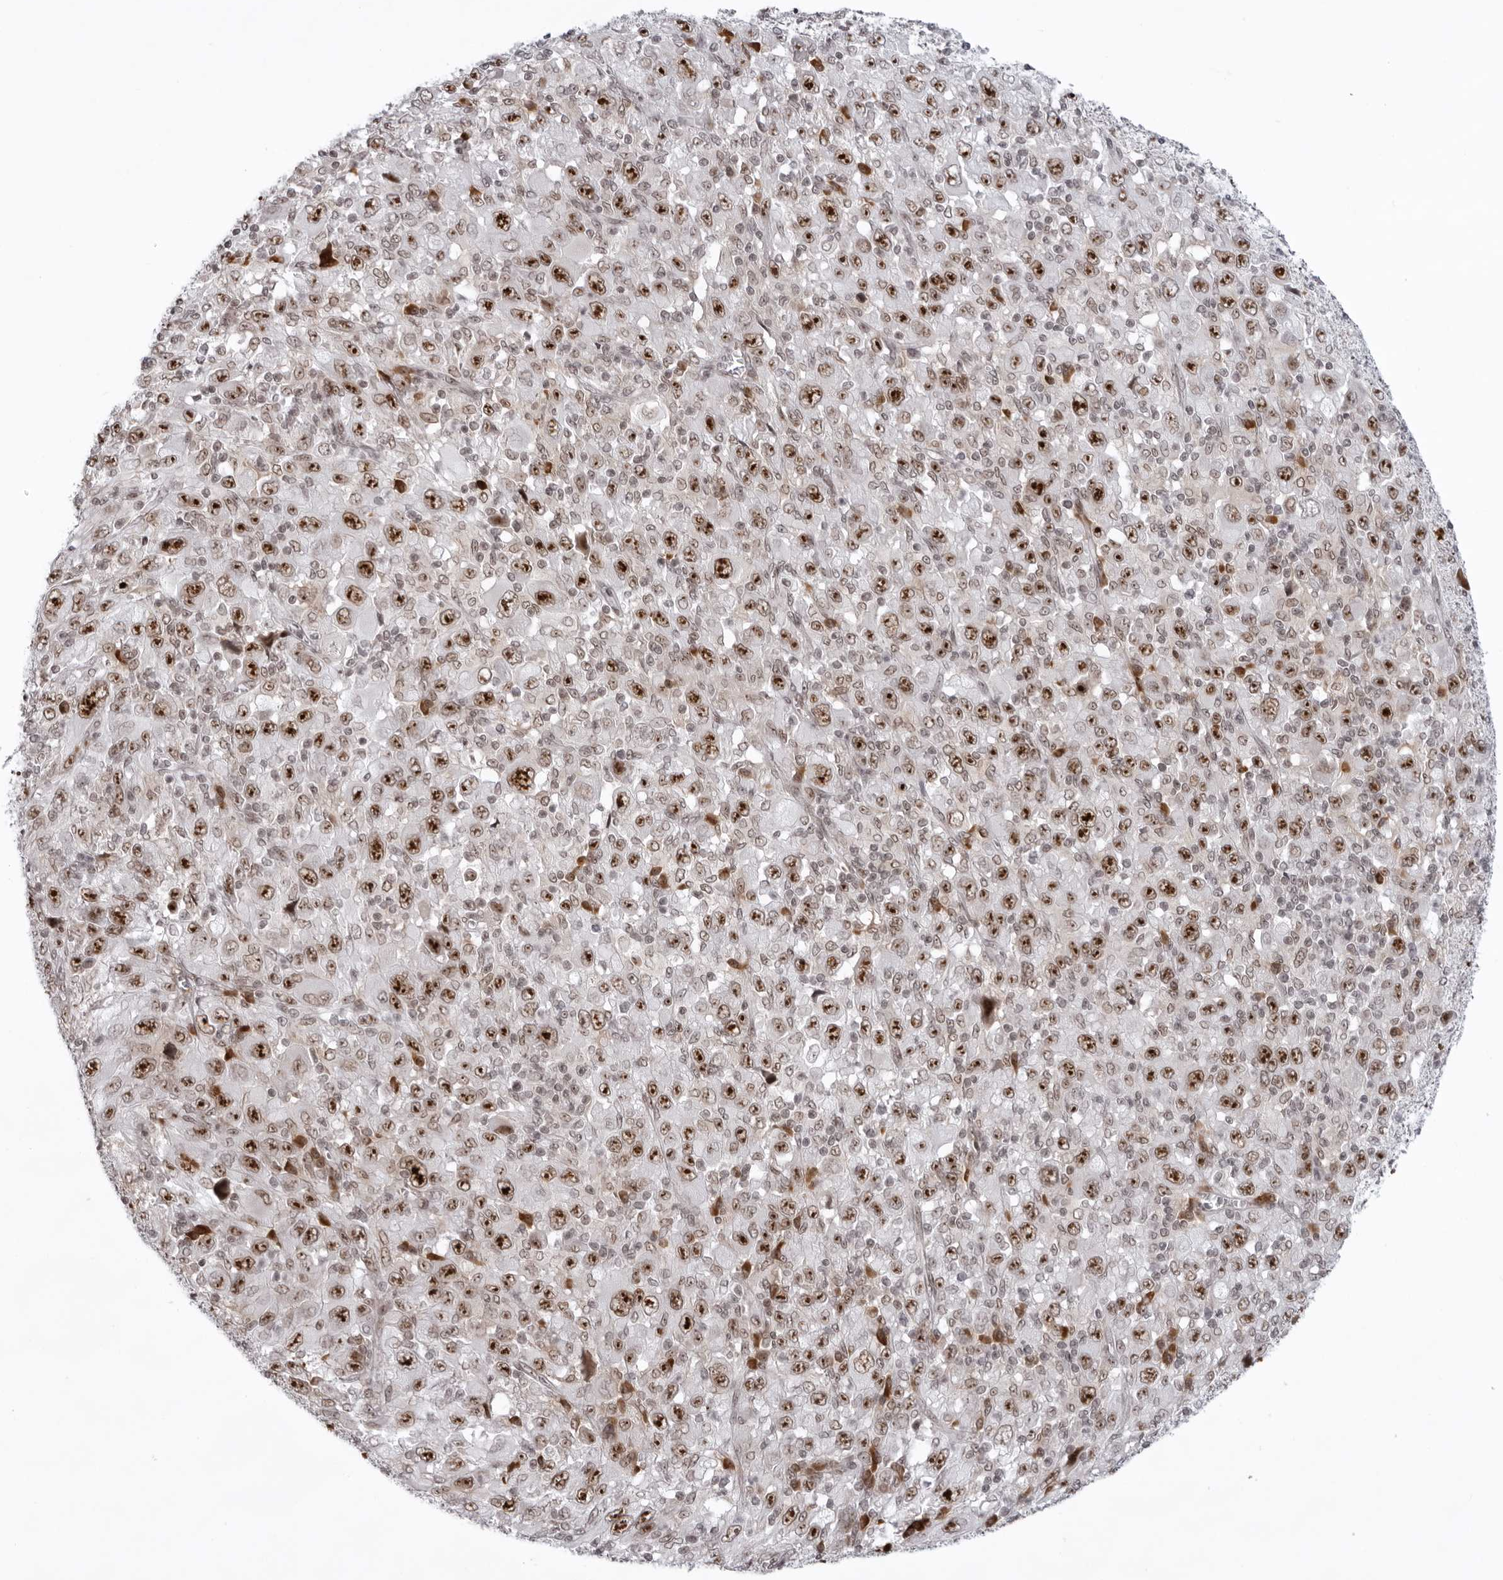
{"staining": {"intensity": "strong", "quantity": ">75%", "location": "nuclear"}, "tissue": "melanoma", "cell_type": "Tumor cells", "image_type": "cancer", "snomed": [{"axis": "morphology", "description": "Malignant melanoma, Metastatic site"}, {"axis": "topography", "description": "Skin"}], "caption": "Immunohistochemical staining of human melanoma reveals high levels of strong nuclear expression in approximately >75% of tumor cells.", "gene": "EXOSC10", "patient": {"sex": "female", "age": 56}}